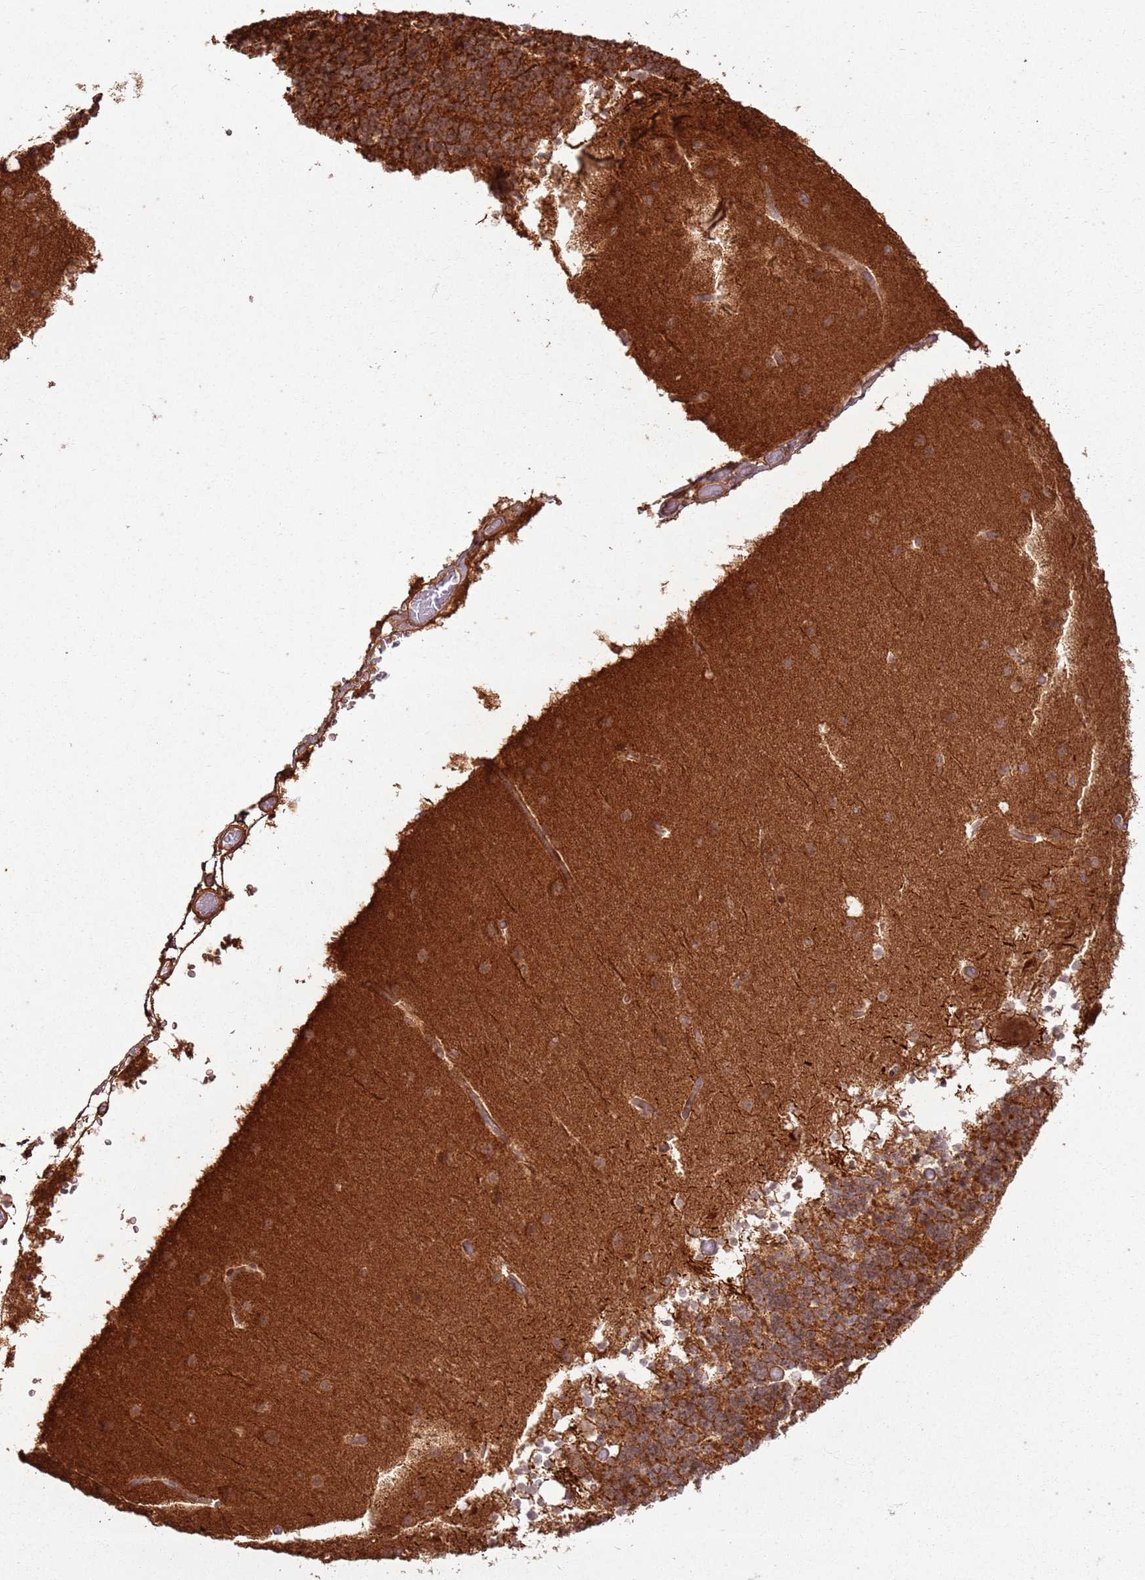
{"staining": {"intensity": "strong", "quantity": "25%-75%", "location": "cytoplasmic/membranous"}, "tissue": "cerebellum", "cell_type": "Cells in granular layer", "image_type": "normal", "snomed": [{"axis": "morphology", "description": "Normal tissue, NOS"}, {"axis": "topography", "description": "Cerebellum"}], "caption": "The image reveals staining of unremarkable cerebellum, revealing strong cytoplasmic/membranous protein positivity (brown color) within cells in granular layer.", "gene": "ZNF623", "patient": {"sex": "male", "age": 57}}